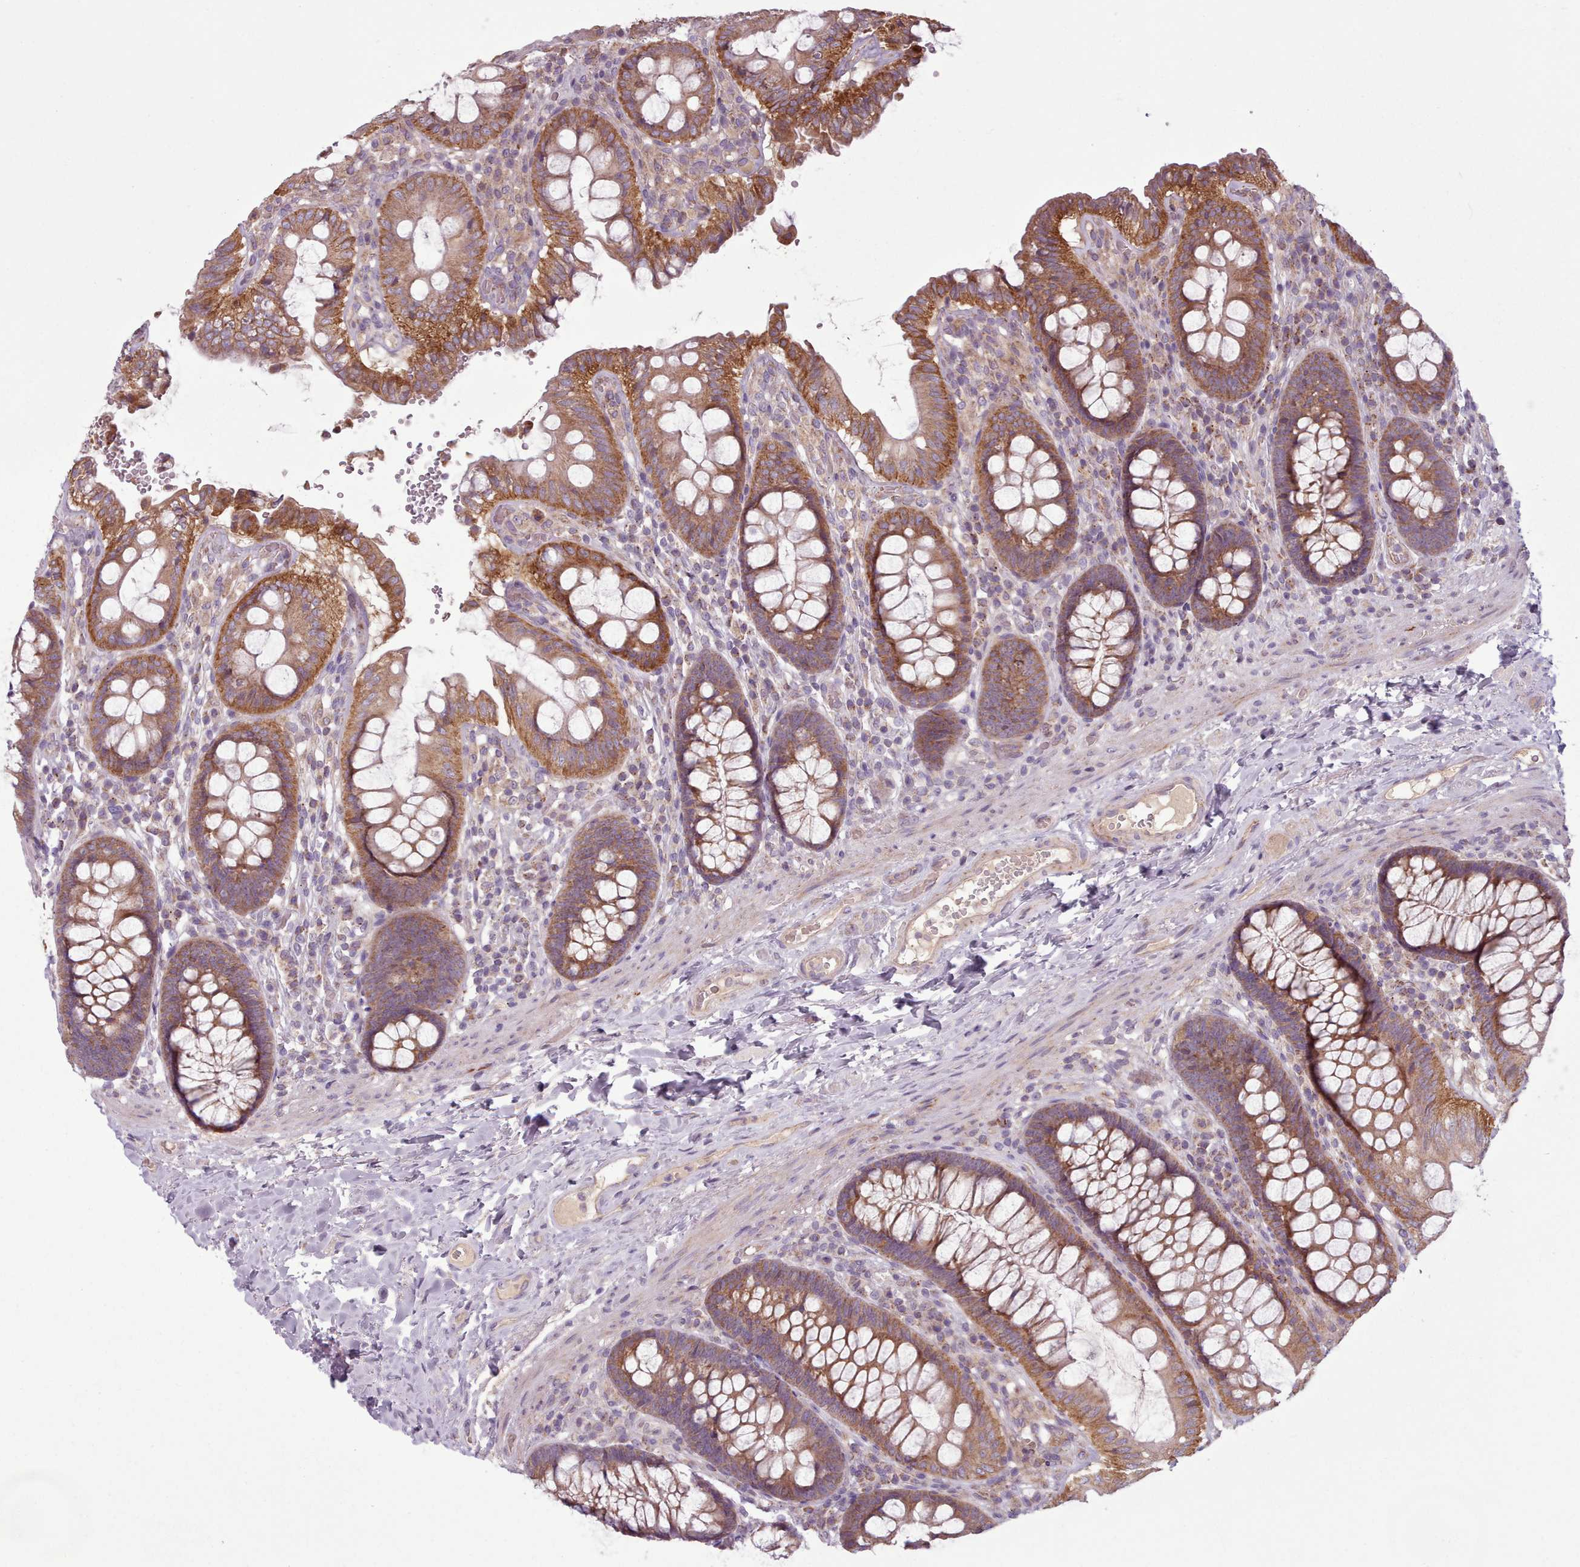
{"staining": {"intensity": "weak", "quantity": "<25%", "location": "cytoplasmic/membranous"}, "tissue": "colon", "cell_type": "Endothelial cells", "image_type": "normal", "snomed": [{"axis": "morphology", "description": "Normal tissue, NOS"}, {"axis": "topography", "description": "Colon"}], "caption": "There is no significant positivity in endothelial cells of colon. (DAB (3,3'-diaminobenzidine) immunohistochemistry with hematoxylin counter stain).", "gene": "NT5DC2", "patient": {"sex": "male", "age": 84}}